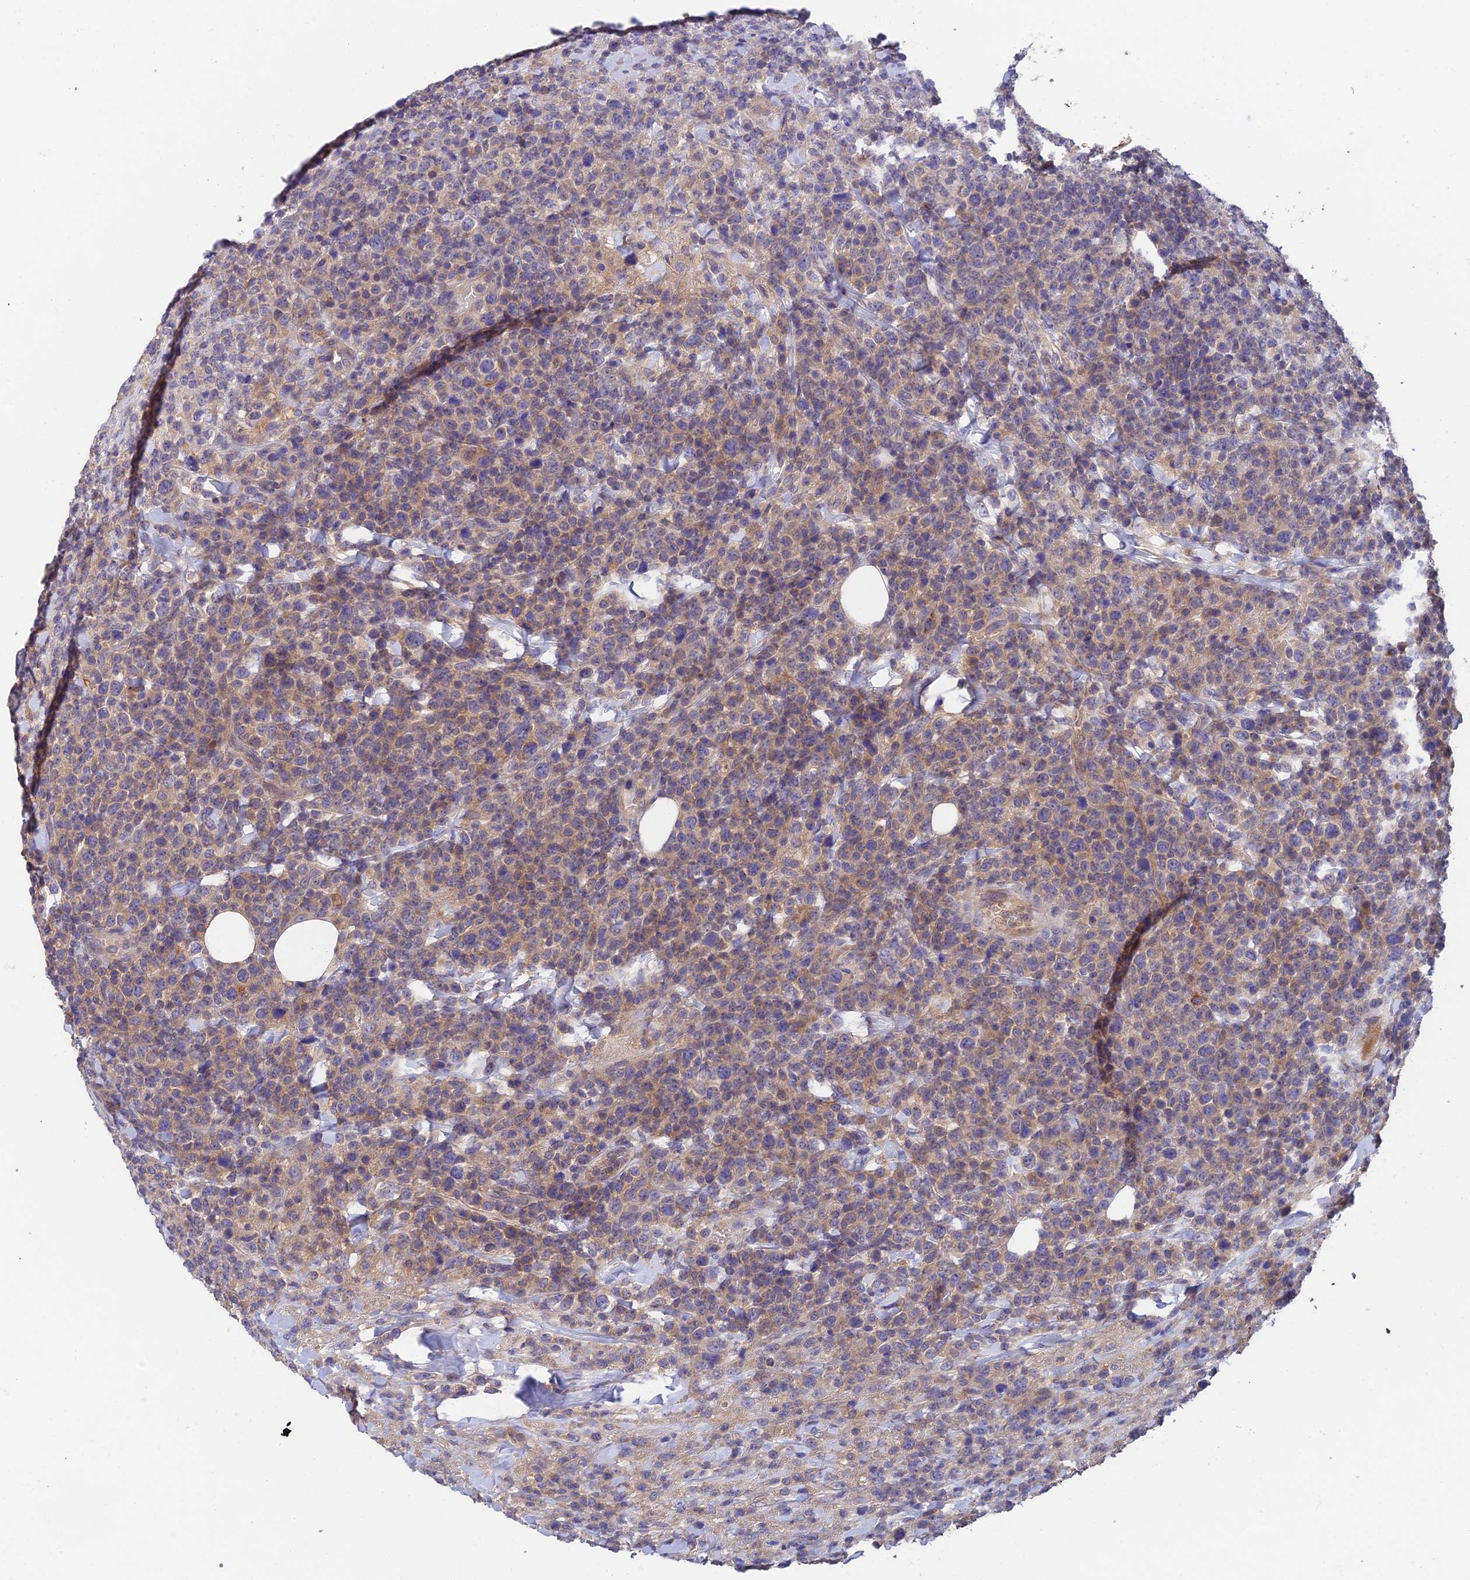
{"staining": {"intensity": "weak", "quantity": "25%-75%", "location": "cytoplasmic/membranous"}, "tissue": "lymphoma", "cell_type": "Tumor cells", "image_type": "cancer", "snomed": [{"axis": "morphology", "description": "Malignant lymphoma, non-Hodgkin's type, High grade"}, {"axis": "topography", "description": "Colon"}], "caption": "Immunohistochemistry of malignant lymphoma, non-Hodgkin's type (high-grade) shows low levels of weak cytoplasmic/membranous staining in approximately 25%-75% of tumor cells.", "gene": "ADAMTS13", "patient": {"sex": "female", "age": 53}}